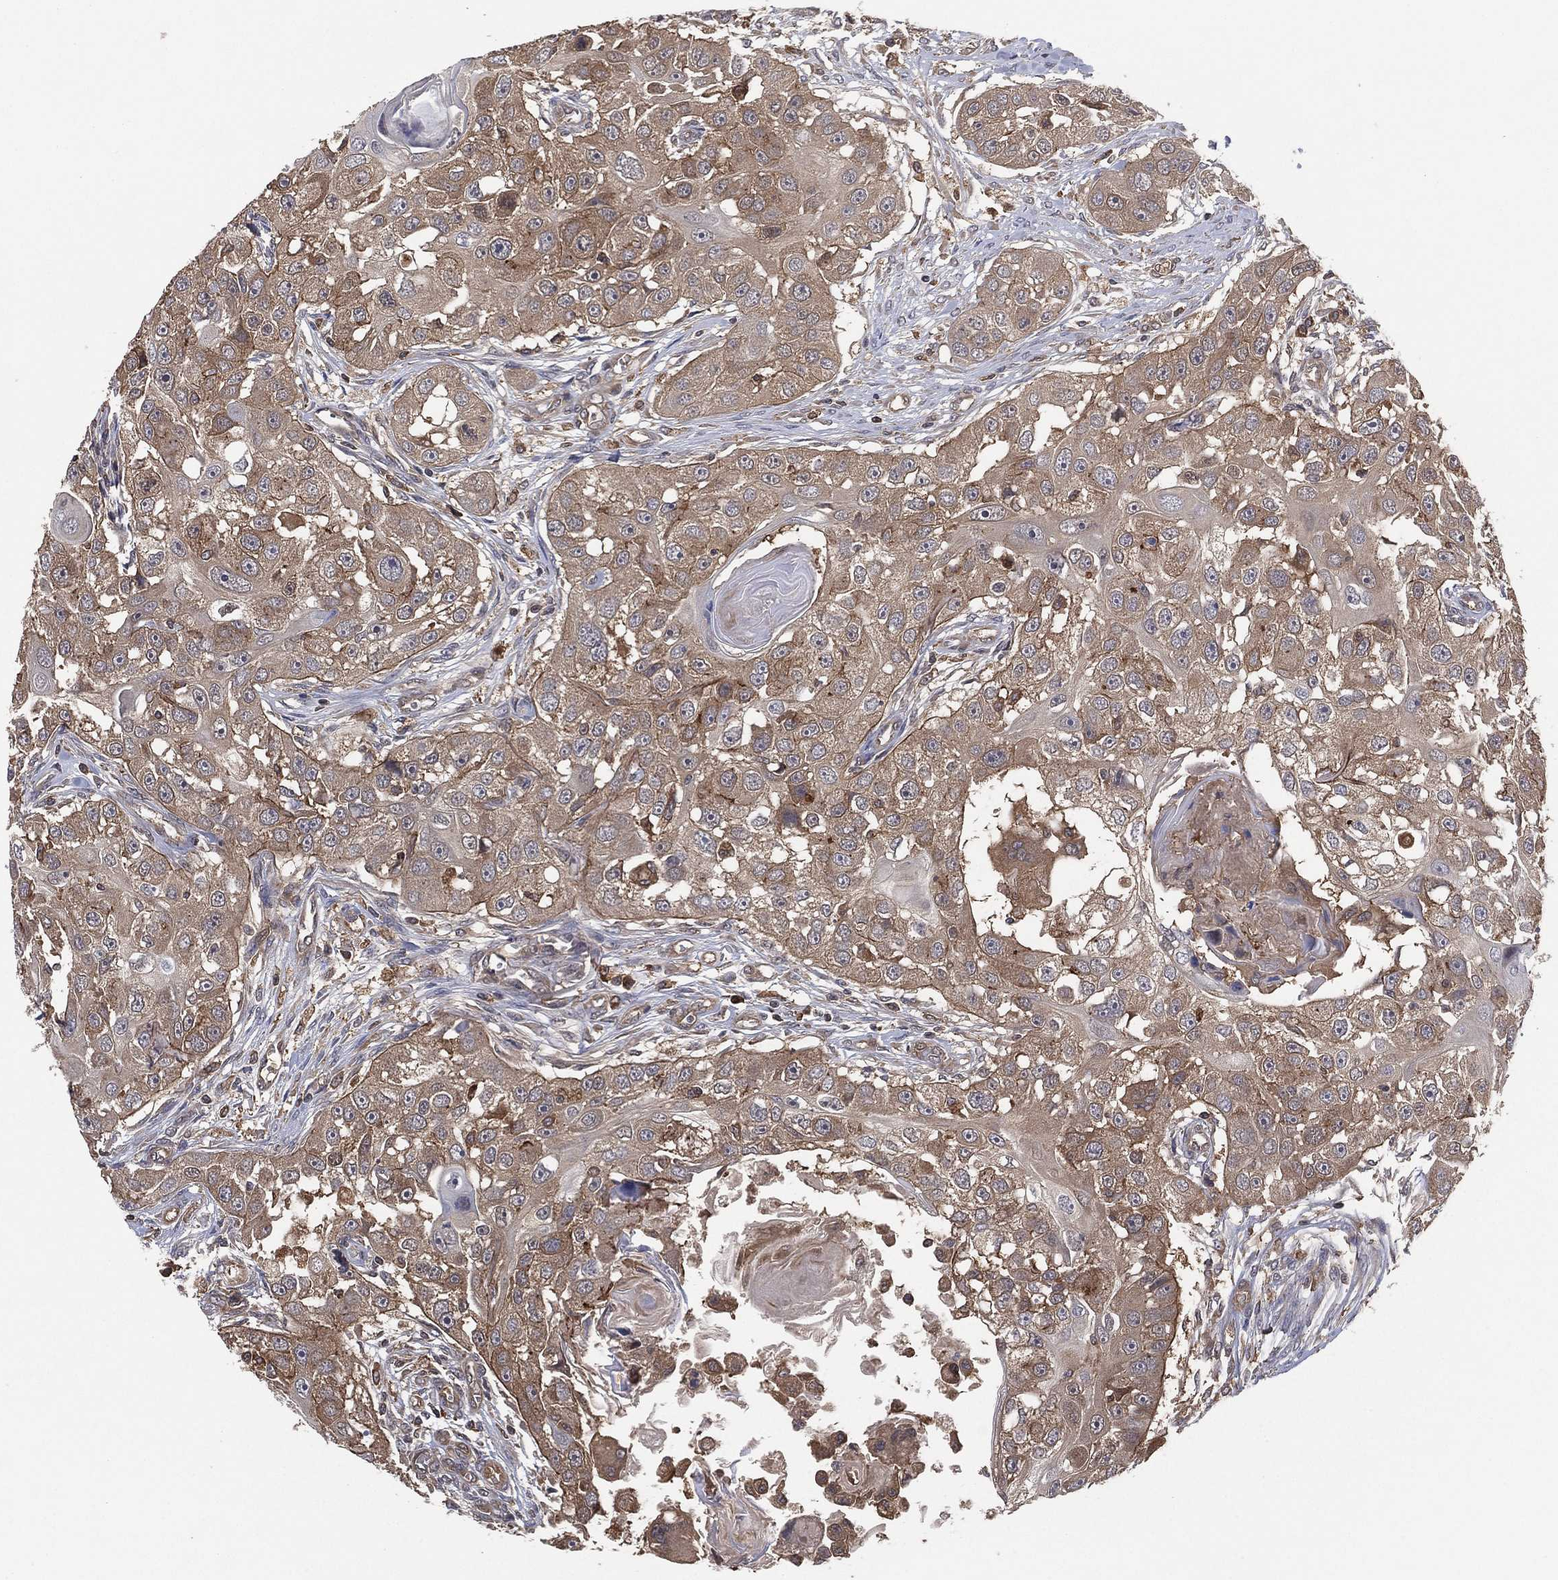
{"staining": {"intensity": "weak", "quantity": ">75%", "location": "cytoplasmic/membranous"}, "tissue": "head and neck cancer", "cell_type": "Tumor cells", "image_type": "cancer", "snomed": [{"axis": "morphology", "description": "Squamous cell carcinoma, NOS"}, {"axis": "topography", "description": "Head-Neck"}], "caption": "This image reveals IHC staining of human head and neck cancer (squamous cell carcinoma), with low weak cytoplasmic/membranous positivity in approximately >75% of tumor cells.", "gene": "PSMG4", "patient": {"sex": "male", "age": 51}}